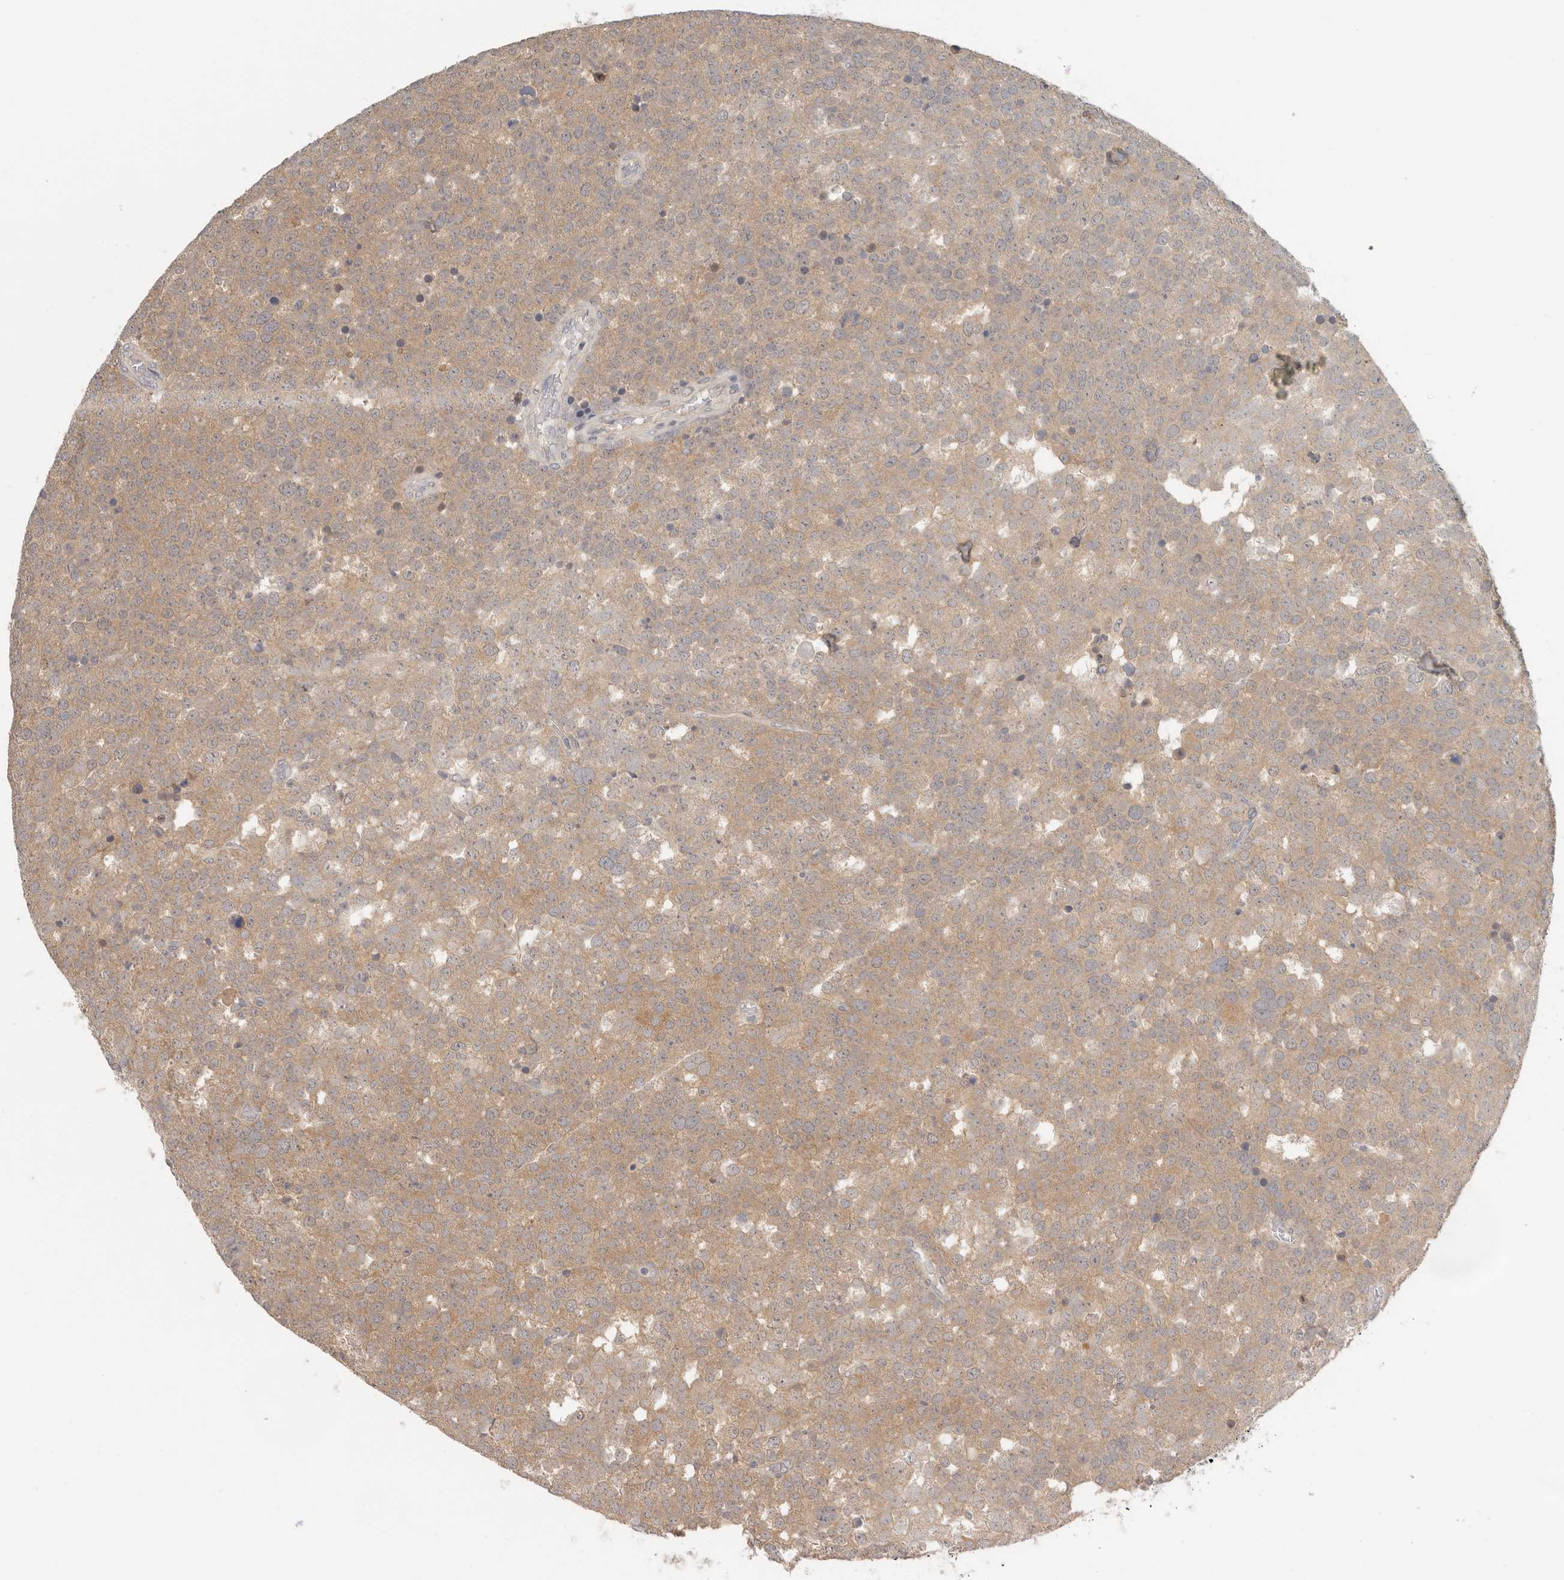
{"staining": {"intensity": "moderate", "quantity": ">75%", "location": "cytoplasmic/membranous"}, "tissue": "testis cancer", "cell_type": "Tumor cells", "image_type": "cancer", "snomed": [{"axis": "morphology", "description": "Seminoma, NOS"}, {"axis": "topography", "description": "Testis"}], "caption": "IHC (DAB (3,3'-diaminobenzidine)) staining of testis cancer exhibits moderate cytoplasmic/membranous protein positivity in about >75% of tumor cells.", "gene": "AHDC1", "patient": {"sex": "male", "age": 71}}